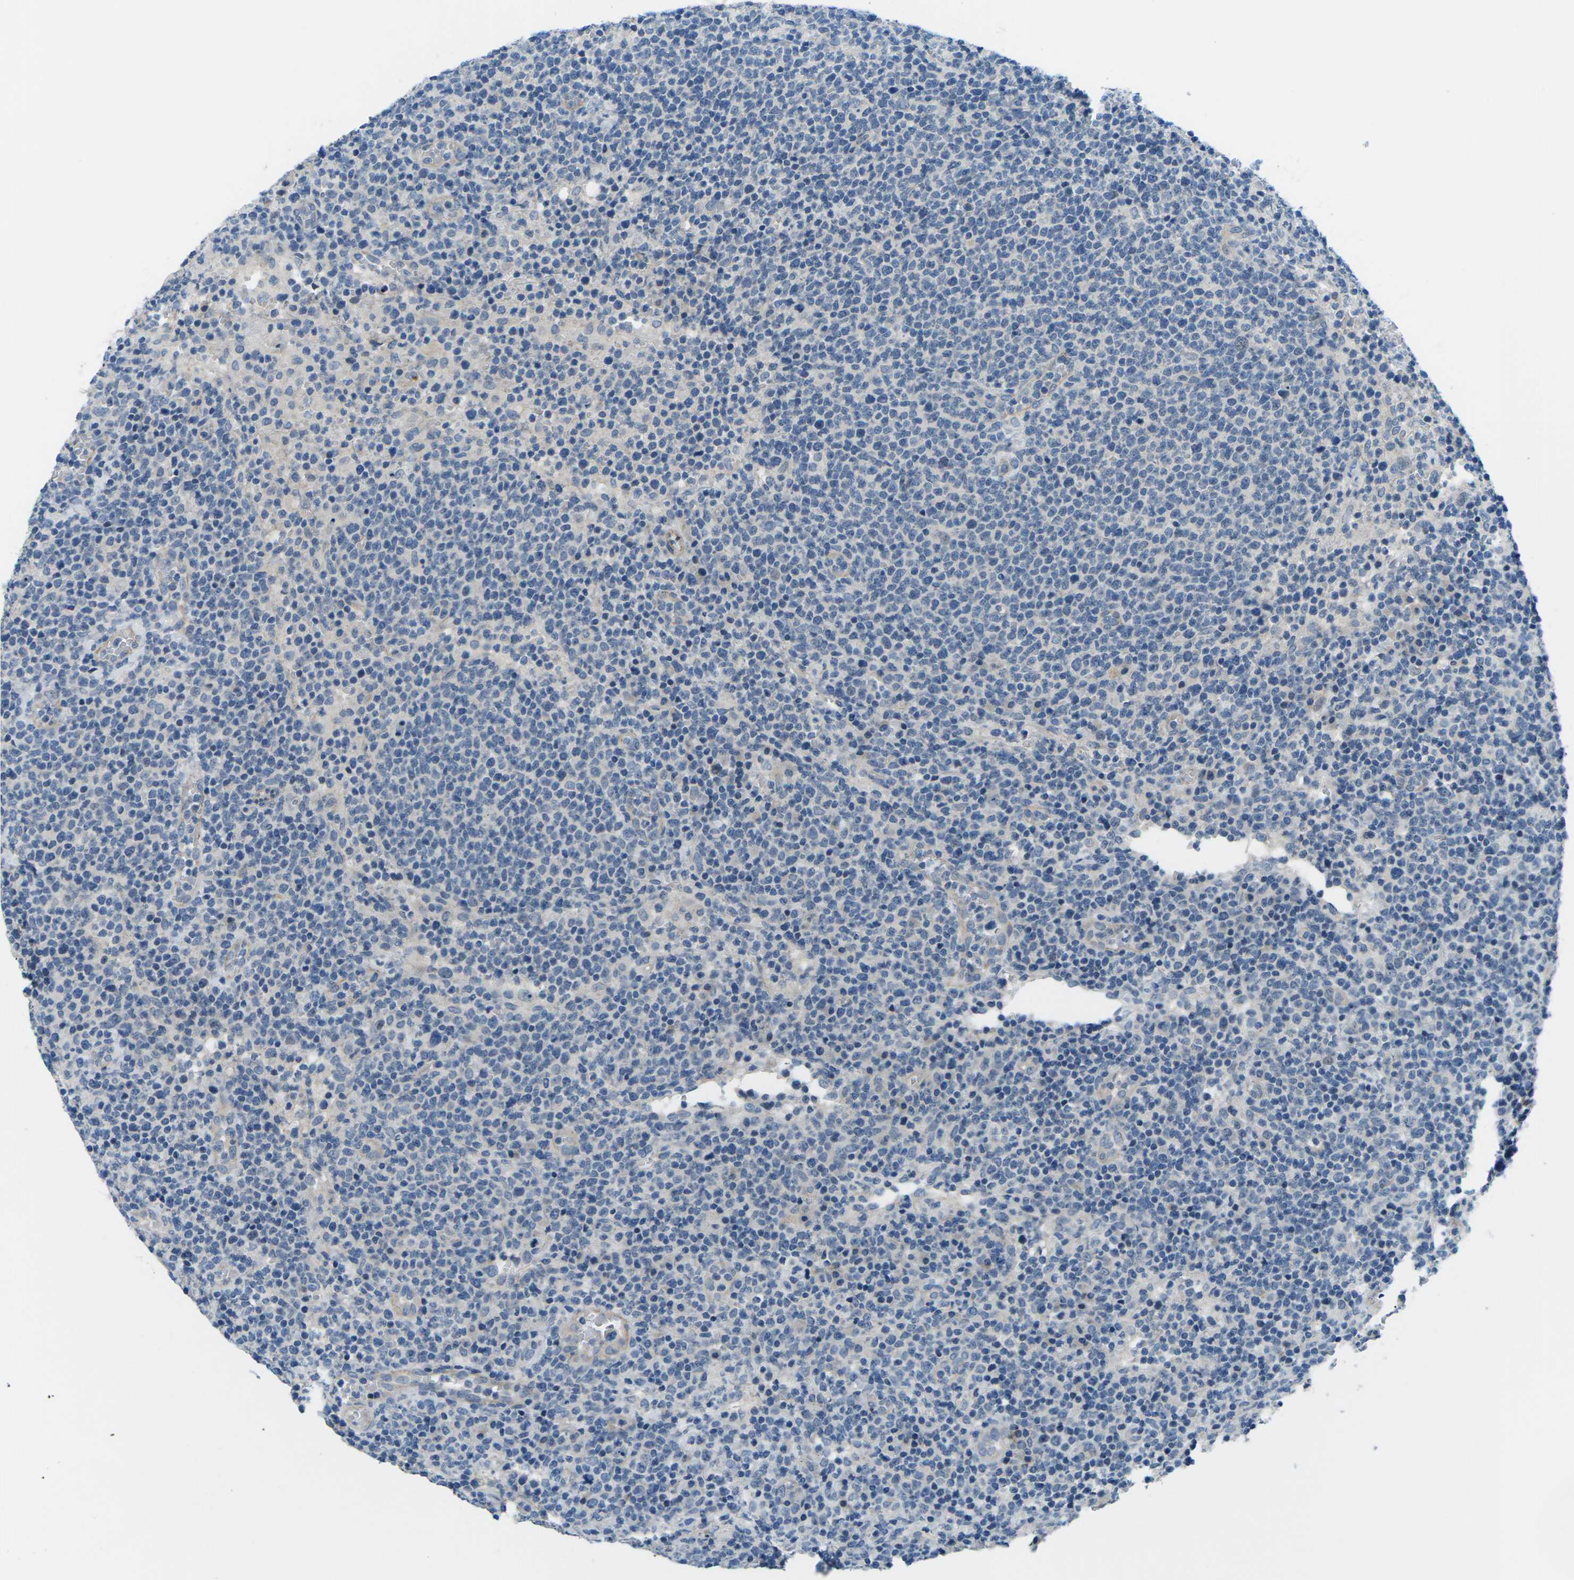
{"staining": {"intensity": "negative", "quantity": "none", "location": "none"}, "tissue": "lymphoma", "cell_type": "Tumor cells", "image_type": "cancer", "snomed": [{"axis": "morphology", "description": "Malignant lymphoma, non-Hodgkin's type, High grade"}, {"axis": "topography", "description": "Lymph node"}], "caption": "The photomicrograph exhibits no staining of tumor cells in lymphoma. (DAB immunohistochemistry (IHC) visualized using brightfield microscopy, high magnification).", "gene": "CTNND1", "patient": {"sex": "male", "age": 61}}